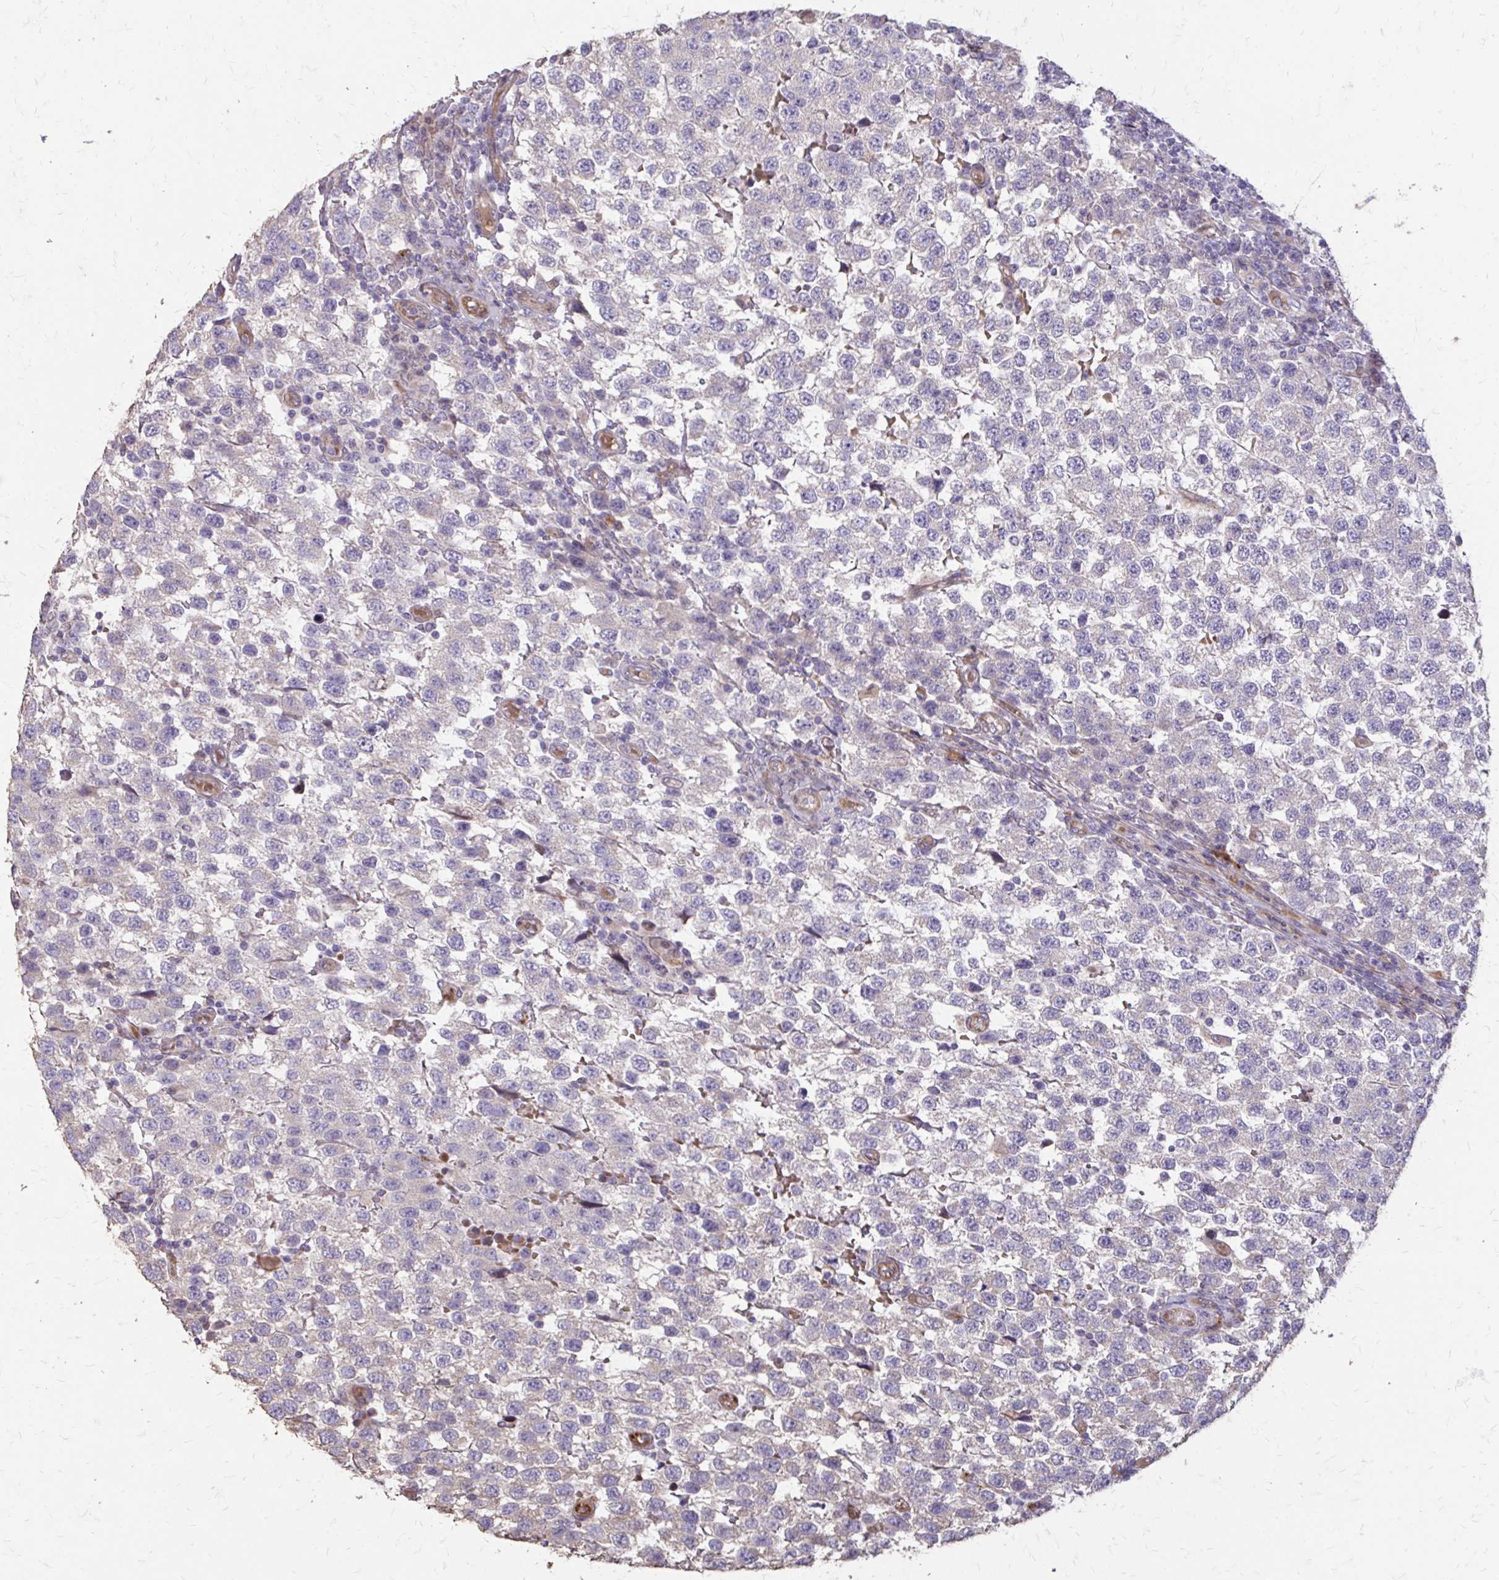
{"staining": {"intensity": "negative", "quantity": "none", "location": "none"}, "tissue": "testis cancer", "cell_type": "Tumor cells", "image_type": "cancer", "snomed": [{"axis": "morphology", "description": "Seminoma, NOS"}, {"axis": "topography", "description": "Testis"}], "caption": "Histopathology image shows no protein expression in tumor cells of testis cancer tissue.", "gene": "MYORG", "patient": {"sex": "male", "age": 34}}